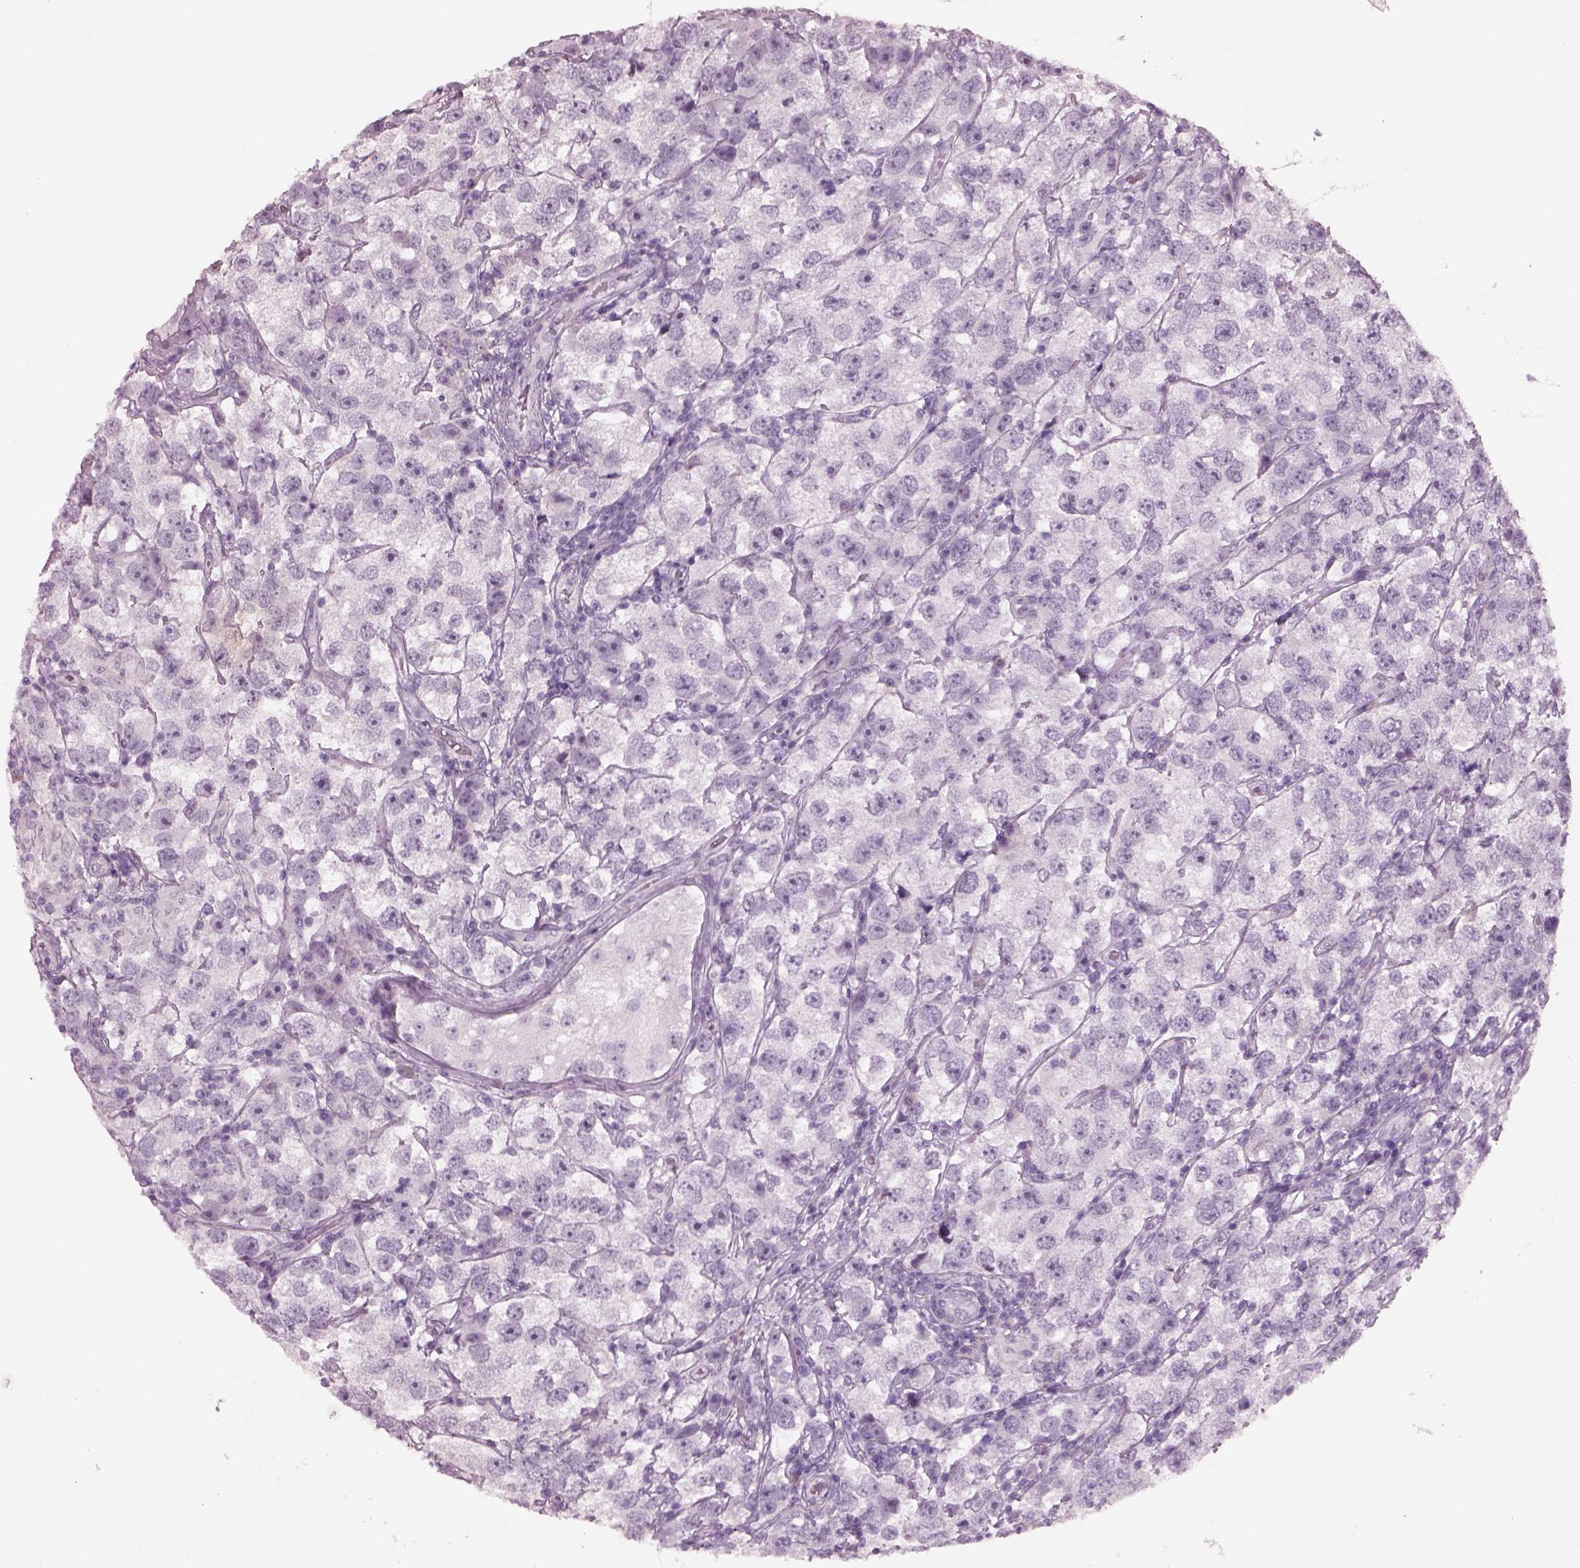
{"staining": {"intensity": "negative", "quantity": "none", "location": "none"}, "tissue": "testis cancer", "cell_type": "Tumor cells", "image_type": "cancer", "snomed": [{"axis": "morphology", "description": "Seminoma, NOS"}, {"axis": "topography", "description": "Testis"}], "caption": "Immunohistochemistry histopathology image of seminoma (testis) stained for a protein (brown), which shows no positivity in tumor cells.", "gene": "CYLC1", "patient": {"sex": "male", "age": 26}}